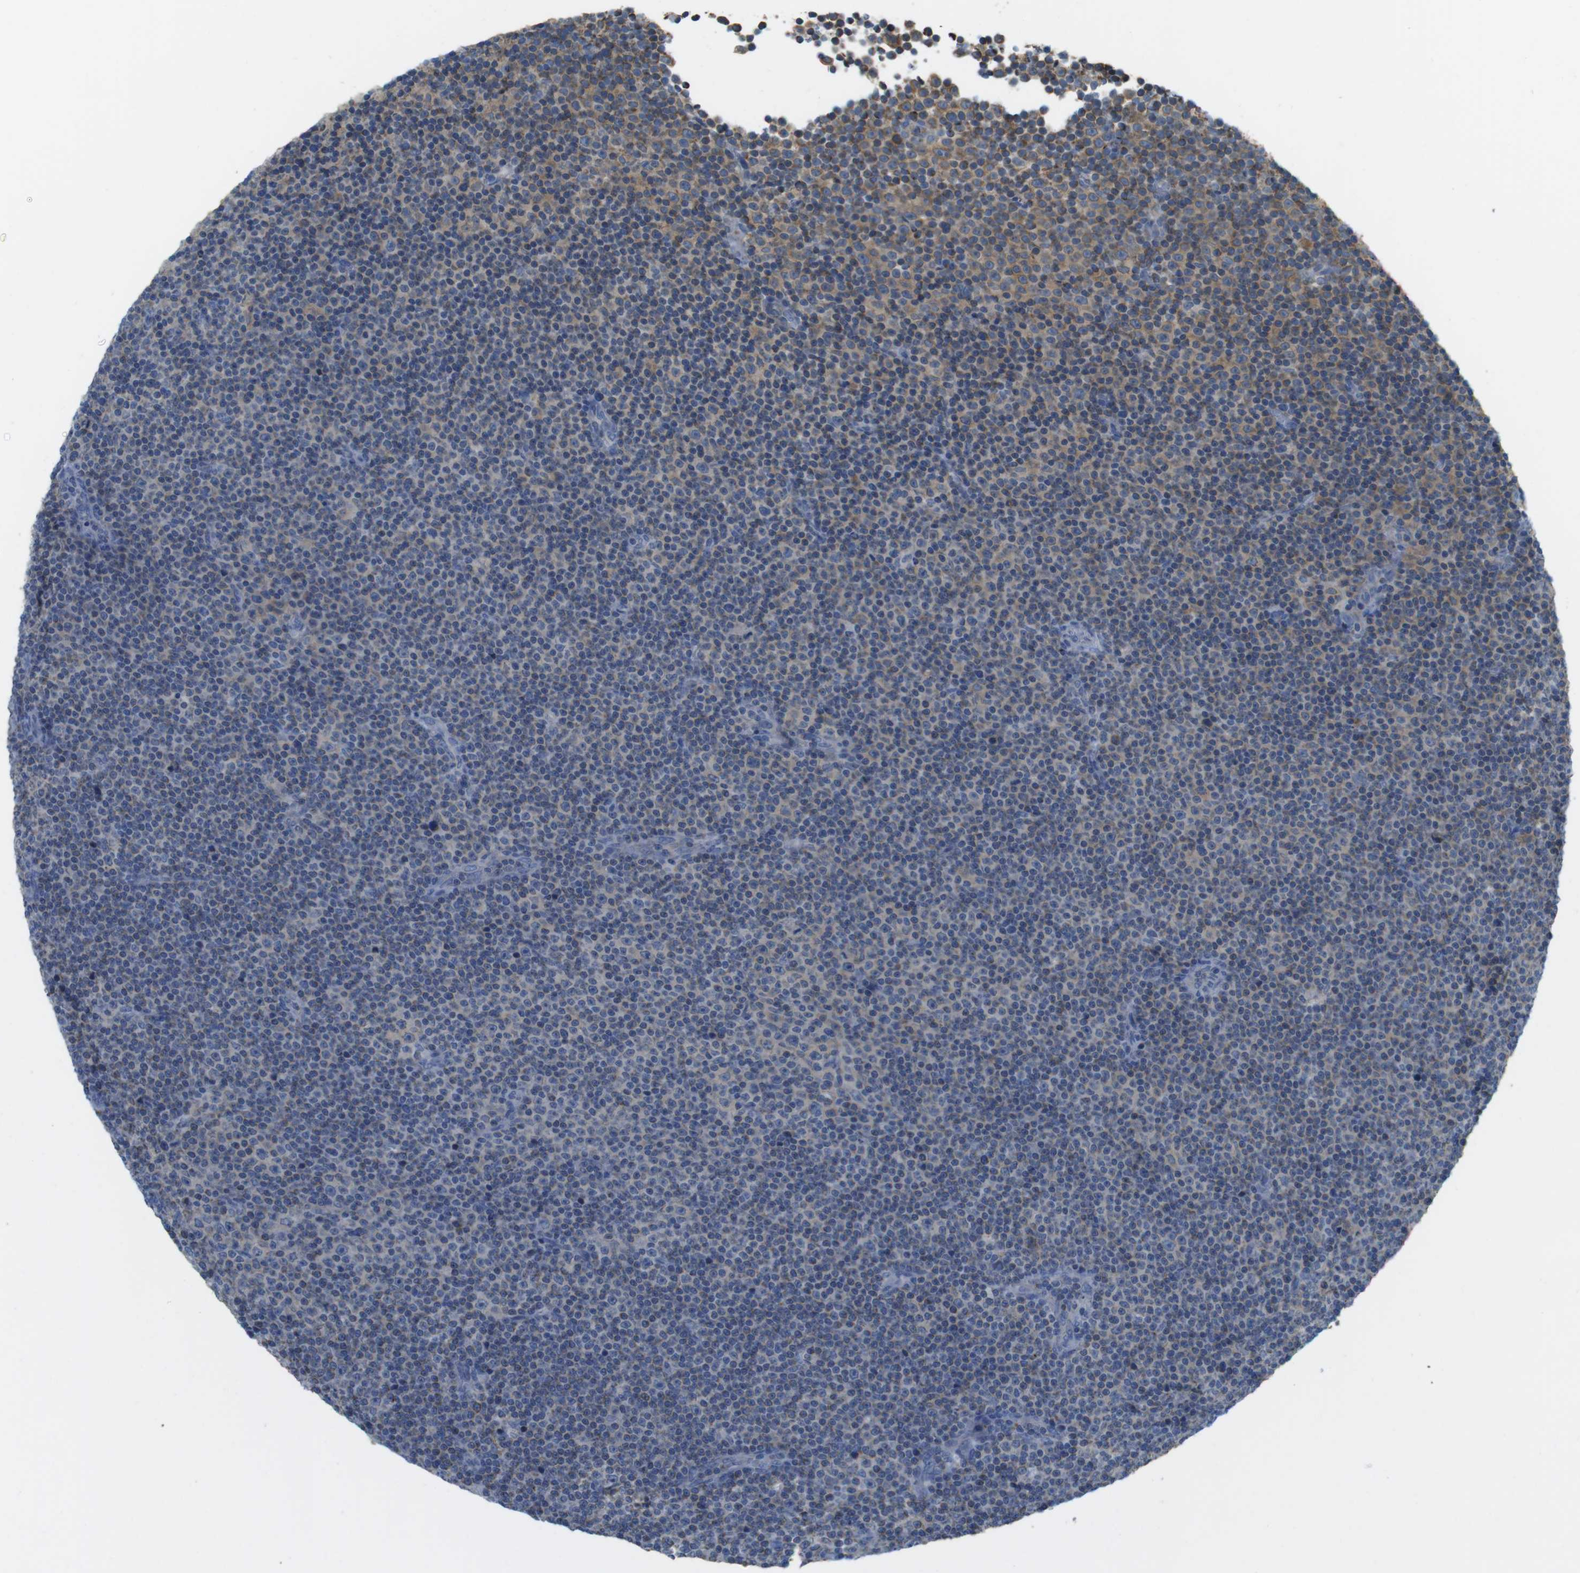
{"staining": {"intensity": "weak", "quantity": "<25%", "location": "cytoplasmic/membranous"}, "tissue": "lymphoma", "cell_type": "Tumor cells", "image_type": "cancer", "snomed": [{"axis": "morphology", "description": "Malignant lymphoma, non-Hodgkin's type, Low grade"}, {"axis": "topography", "description": "Lymph node"}], "caption": "A photomicrograph of lymphoma stained for a protein exhibits no brown staining in tumor cells. (Stains: DAB (3,3'-diaminobenzidine) IHC with hematoxylin counter stain, Microscopy: brightfield microscopy at high magnification).", "gene": "GRIK2", "patient": {"sex": "female", "age": 67}}